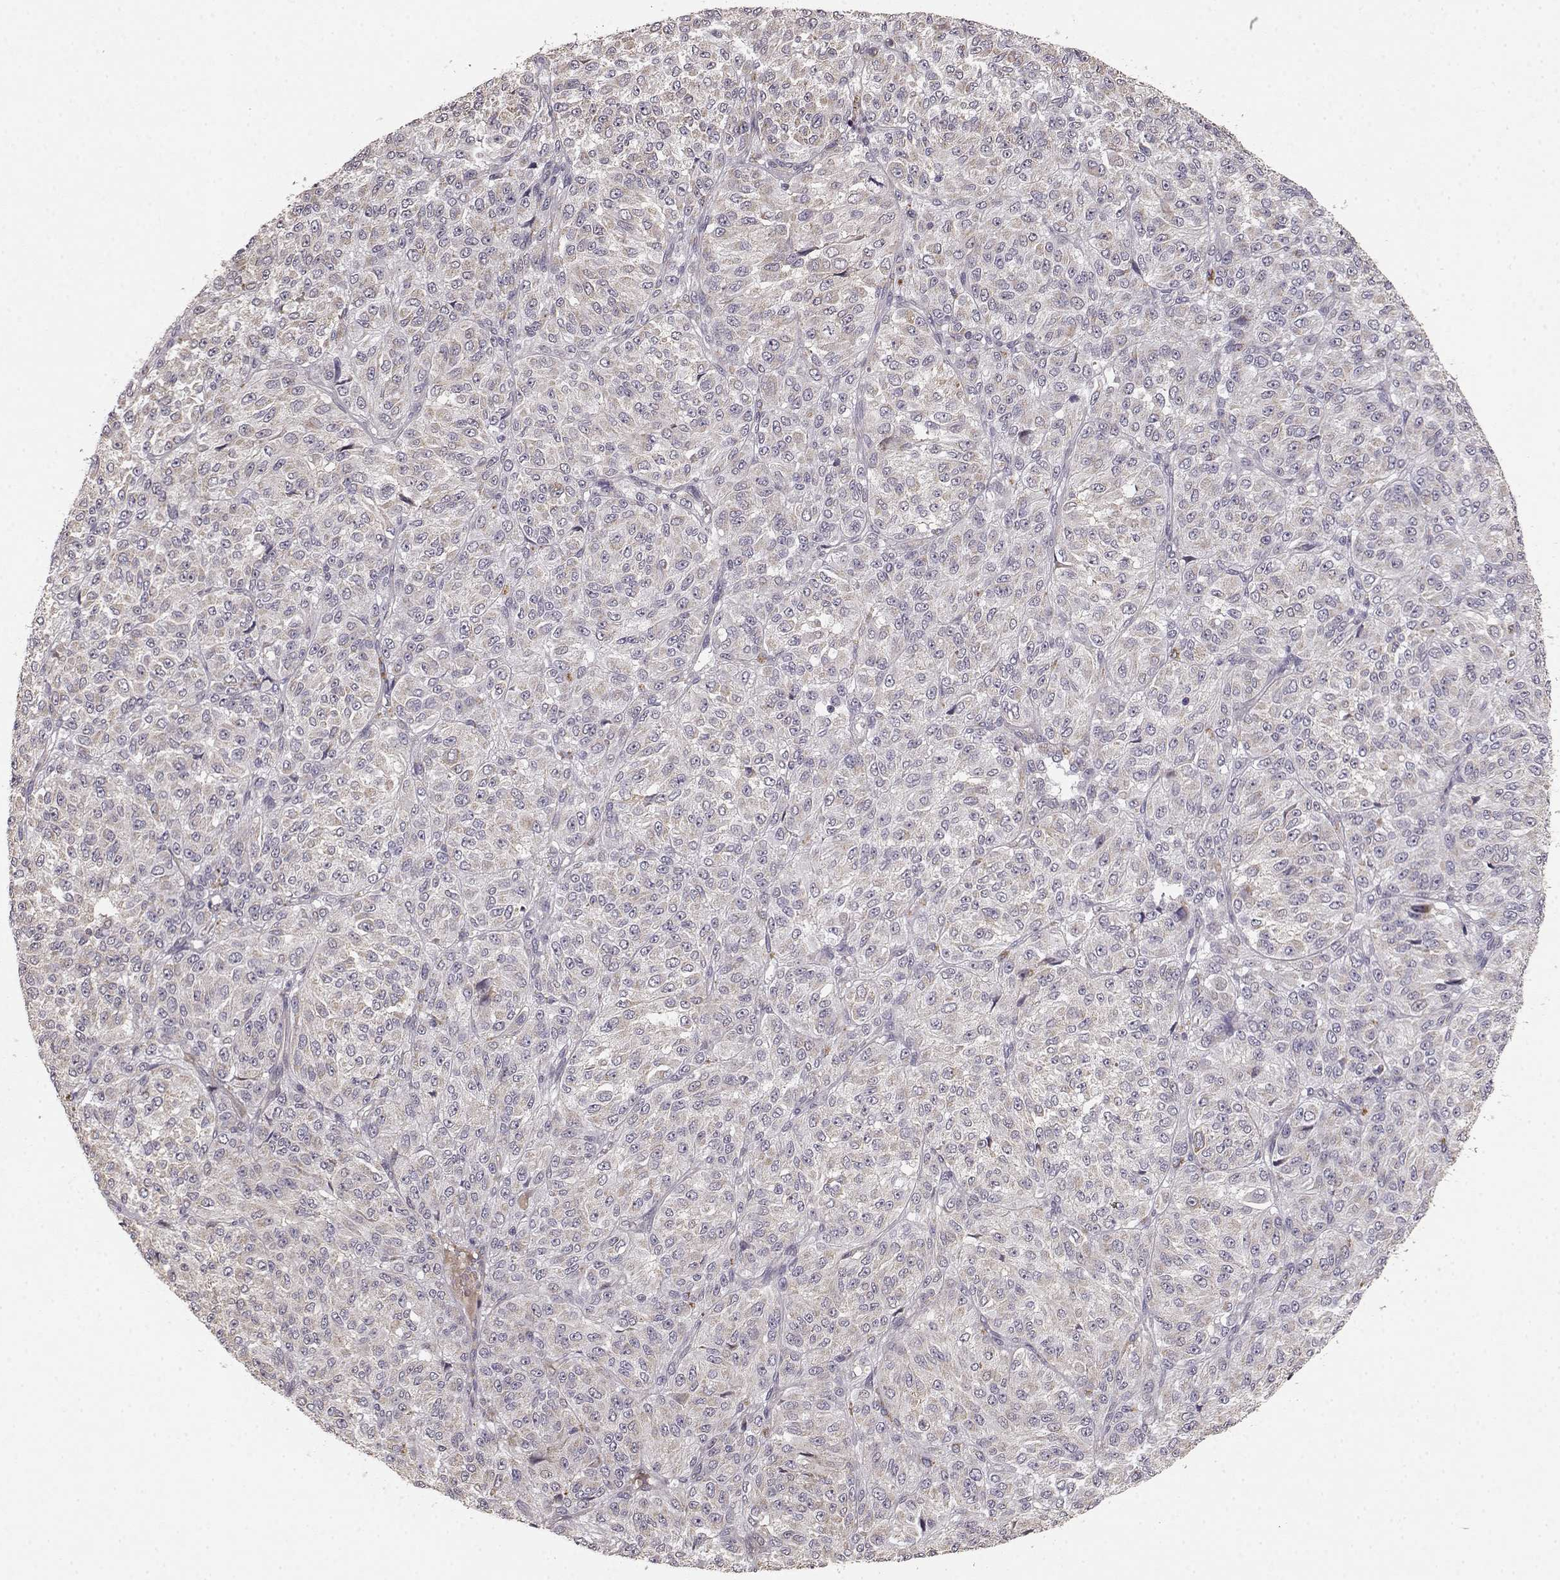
{"staining": {"intensity": "negative", "quantity": "none", "location": "none"}, "tissue": "melanoma", "cell_type": "Tumor cells", "image_type": "cancer", "snomed": [{"axis": "morphology", "description": "Malignant melanoma, Metastatic site"}, {"axis": "topography", "description": "Brain"}], "caption": "The image displays no significant expression in tumor cells of malignant melanoma (metastatic site).", "gene": "BACH2", "patient": {"sex": "female", "age": 56}}